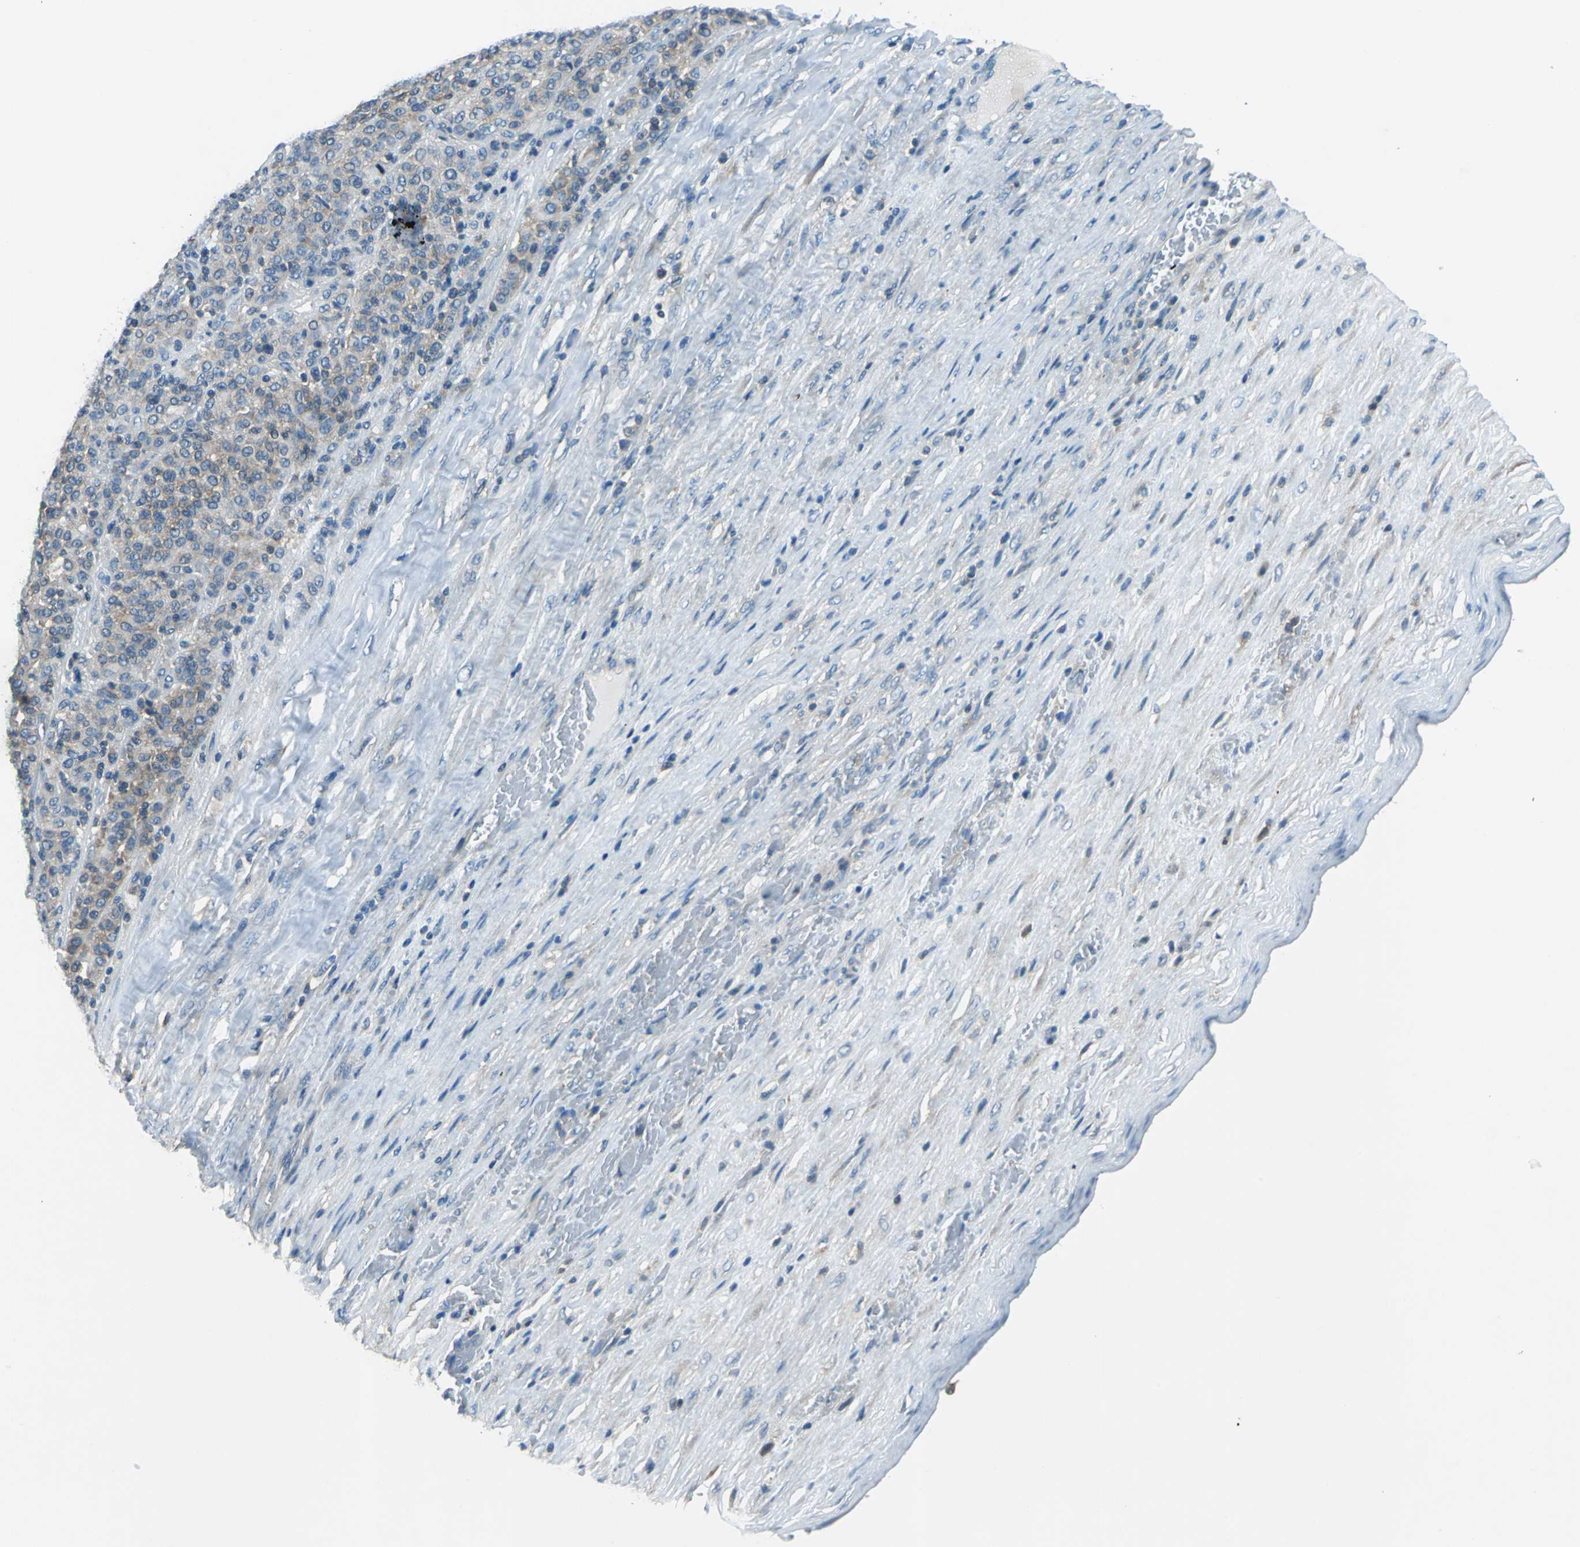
{"staining": {"intensity": "weak", "quantity": "<25%", "location": "cytoplasmic/membranous"}, "tissue": "melanoma", "cell_type": "Tumor cells", "image_type": "cancer", "snomed": [{"axis": "morphology", "description": "Malignant melanoma, Metastatic site"}, {"axis": "topography", "description": "Pancreas"}], "caption": "The immunohistochemistry histopathology image has no significant expression in tumor cells of malignant melanoma (metastatic site) tissue. The staining was performed using DAB (3,3'-diaminobenzidine) to visualize the protein expression in brown, while the nuclei were stained in blue with hematoxylin (Magnification: 20x).", "gene": "PRKCA", "patient": {"sex": "female", "age": 30}}